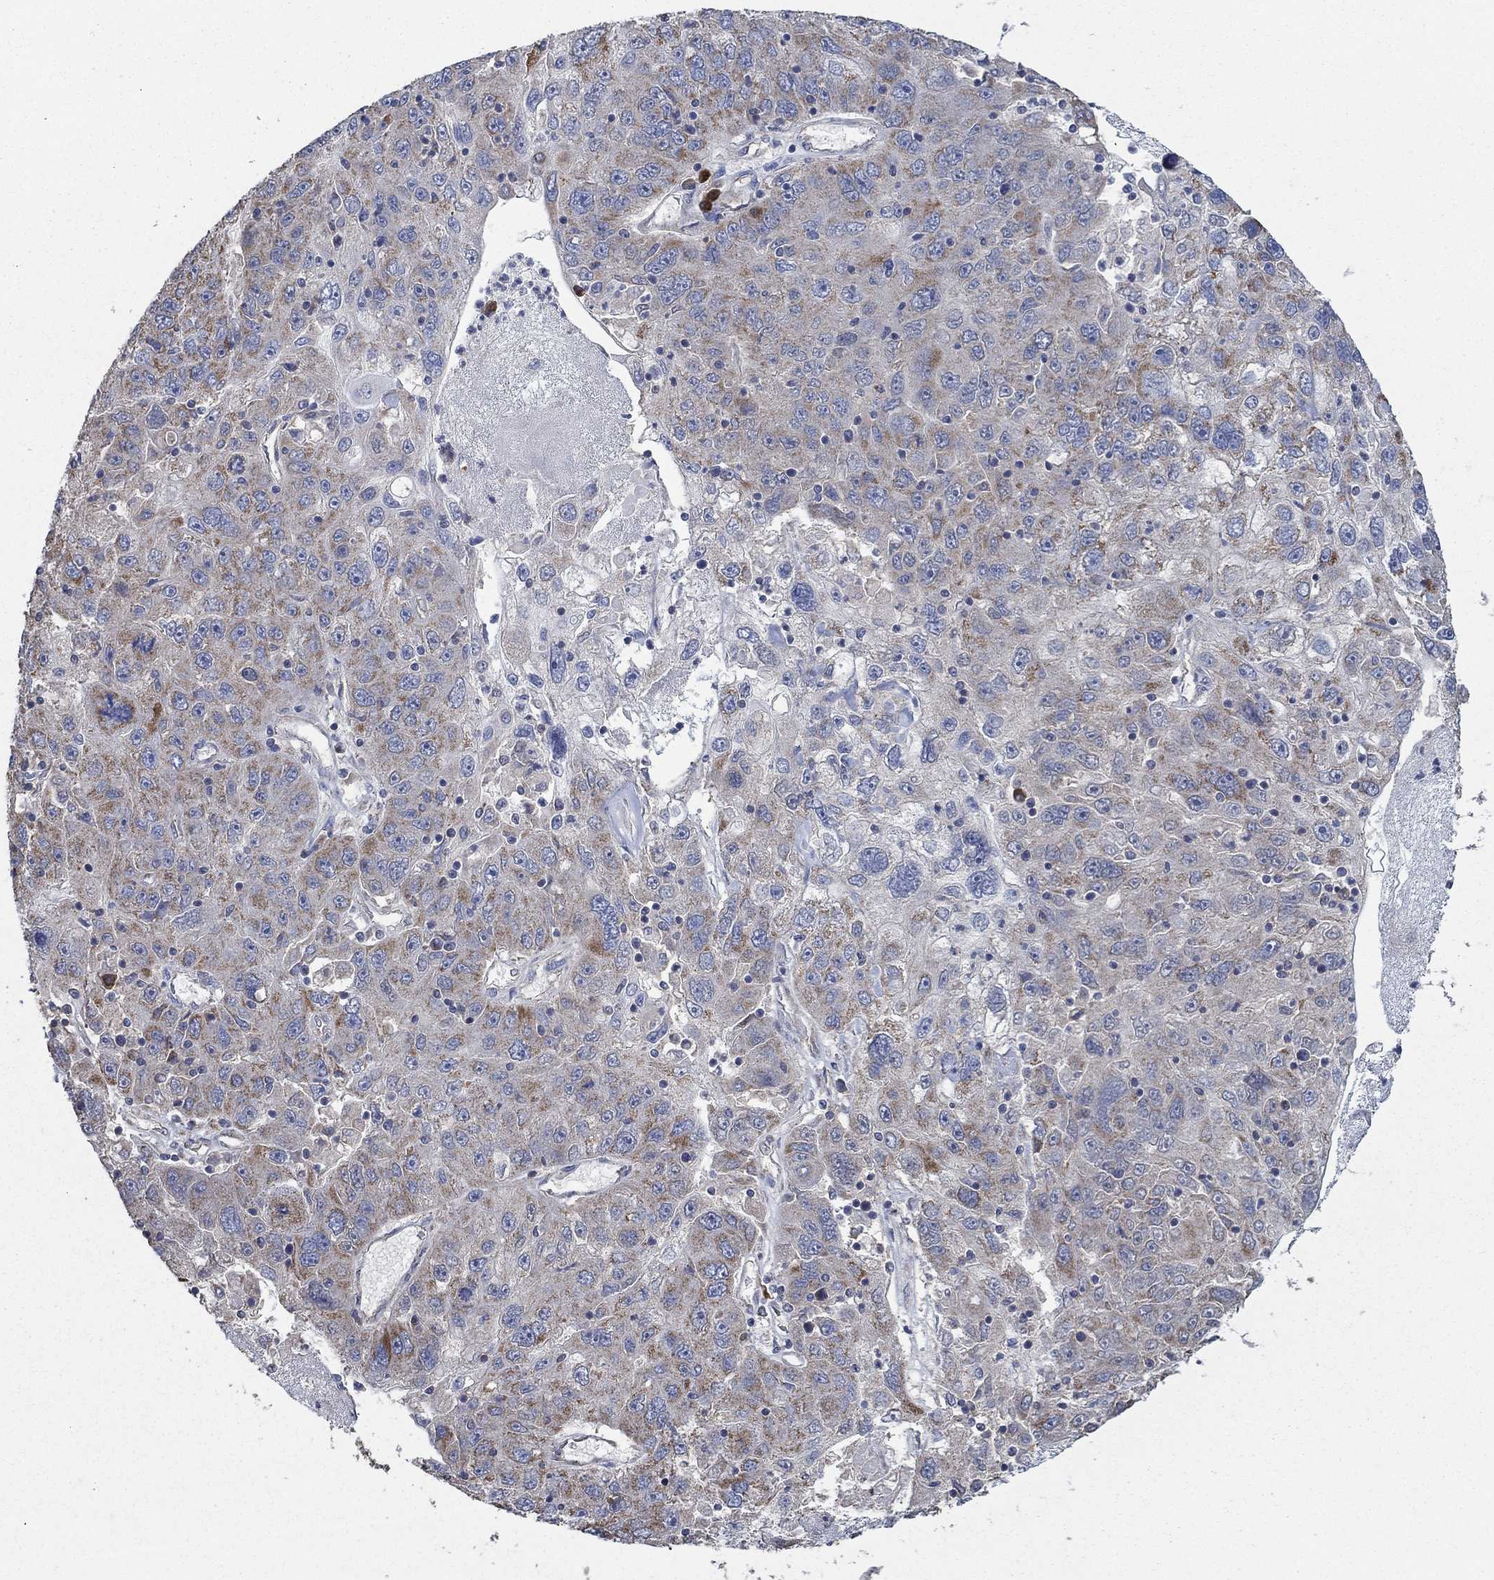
{"staining": {"intensity": "moderate", "quantity": "<25%", "location": "cytoplasmic/membranous"}, "tissue": "stomach cancer", "cell_type": "Tumor cells", "image_type": "cancer", "snomed": [{"axis": "morphology", "description": "Adenocarcinoma, NOS"}, {"axis": "topography", "description": "Stomach"}], "caption": "An image of stomach cancer stained for a protein demonstrates moderate cytoplasmic/membranous brown staining in tumor cells.", "gene": "HID1", "patient": {"sex": "male", "age": 56}}